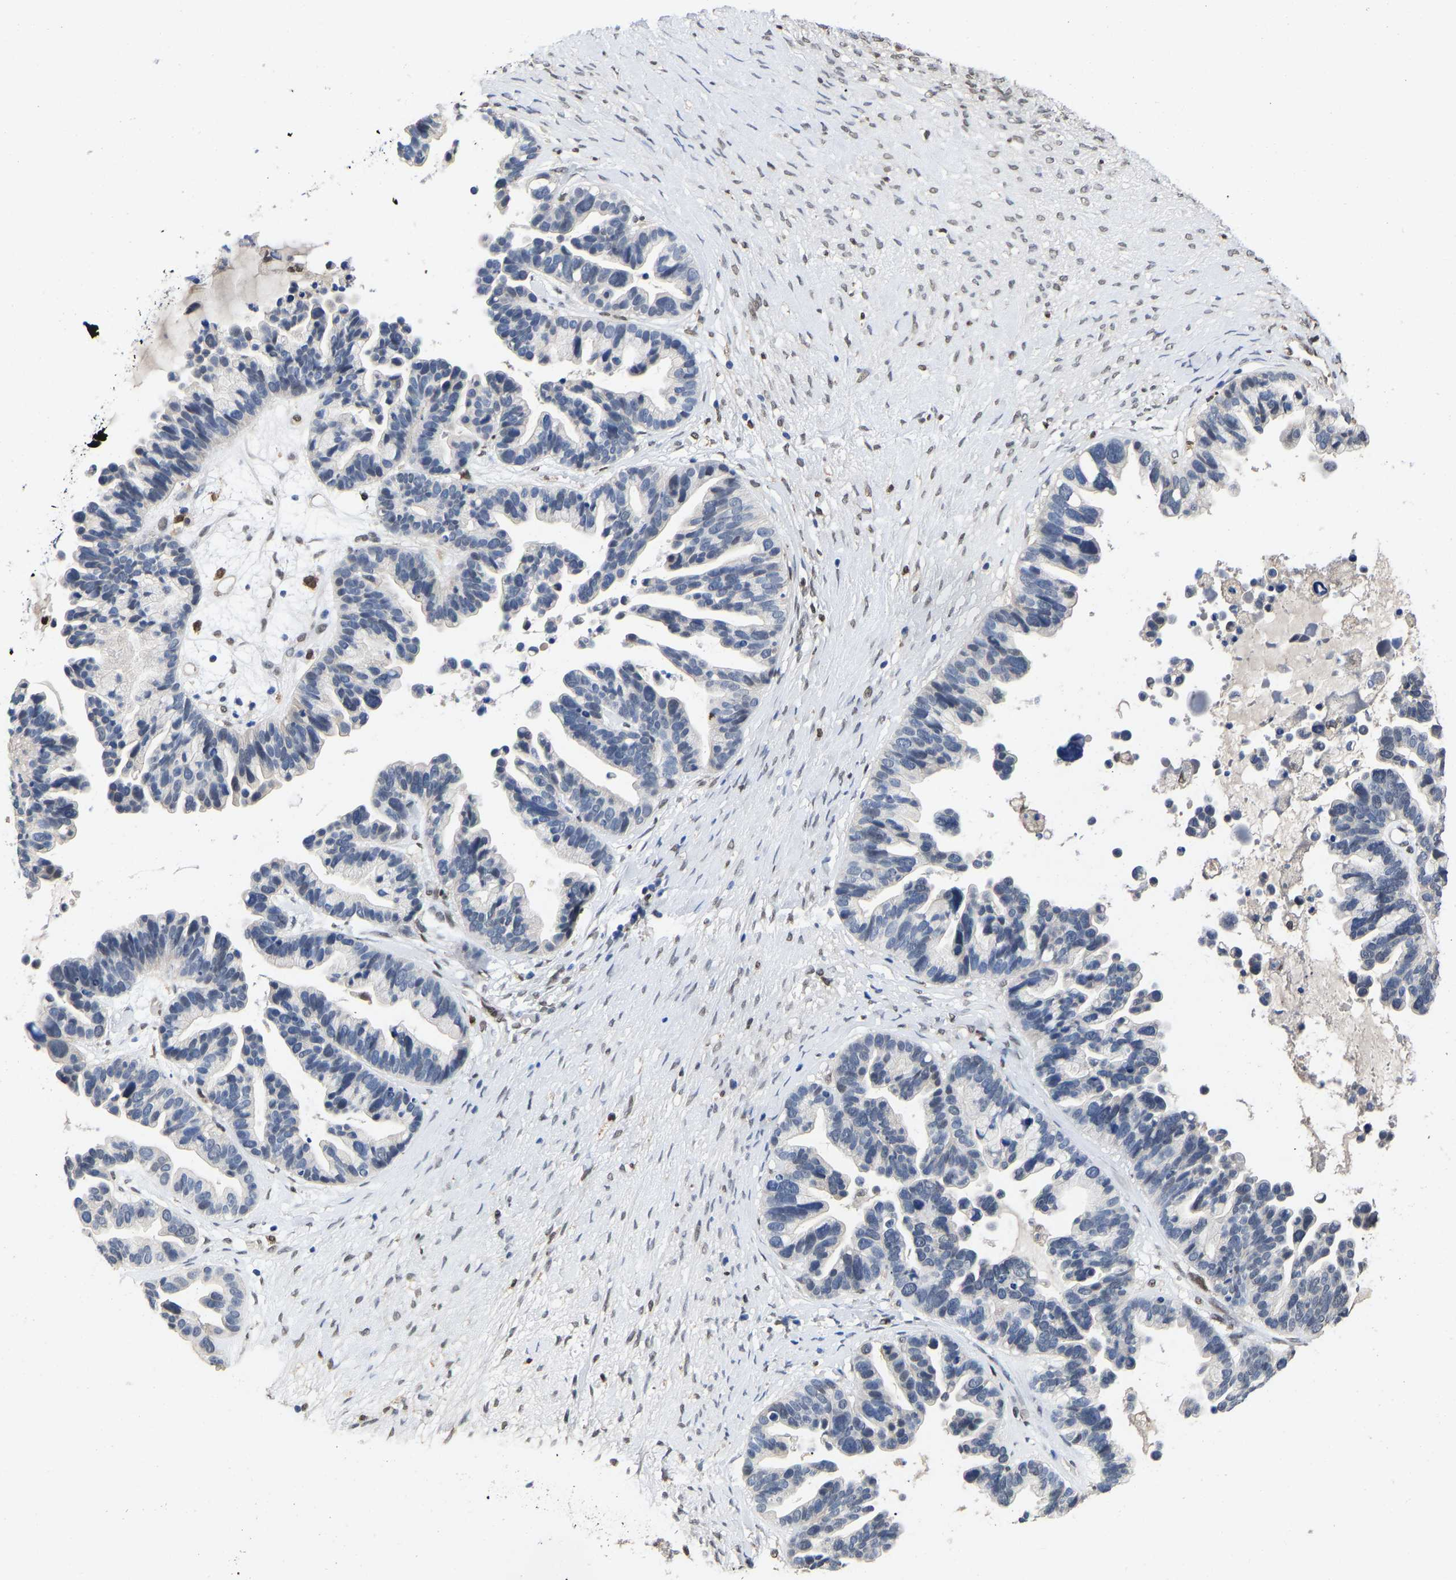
{"staining": {"intensity": "negative", "quantity": "none", "location": "none"}, "tissue": "ovarian cancer", "cell_type": "Tumor cells", "image_type": "cancer", "snomed": [{"axis": "morphology", "description": "Cystadenocarcinoma, serous, NOS"}, {"axis": "topography", "description": "Ovary"}], "caption": "A photomicrograph of ovarian serous cystadenocarcinoma stained for a protein displays no brown staining in tumor cells.", "gene": "QKI", "patient": {"sex": "female", "age": 56}}